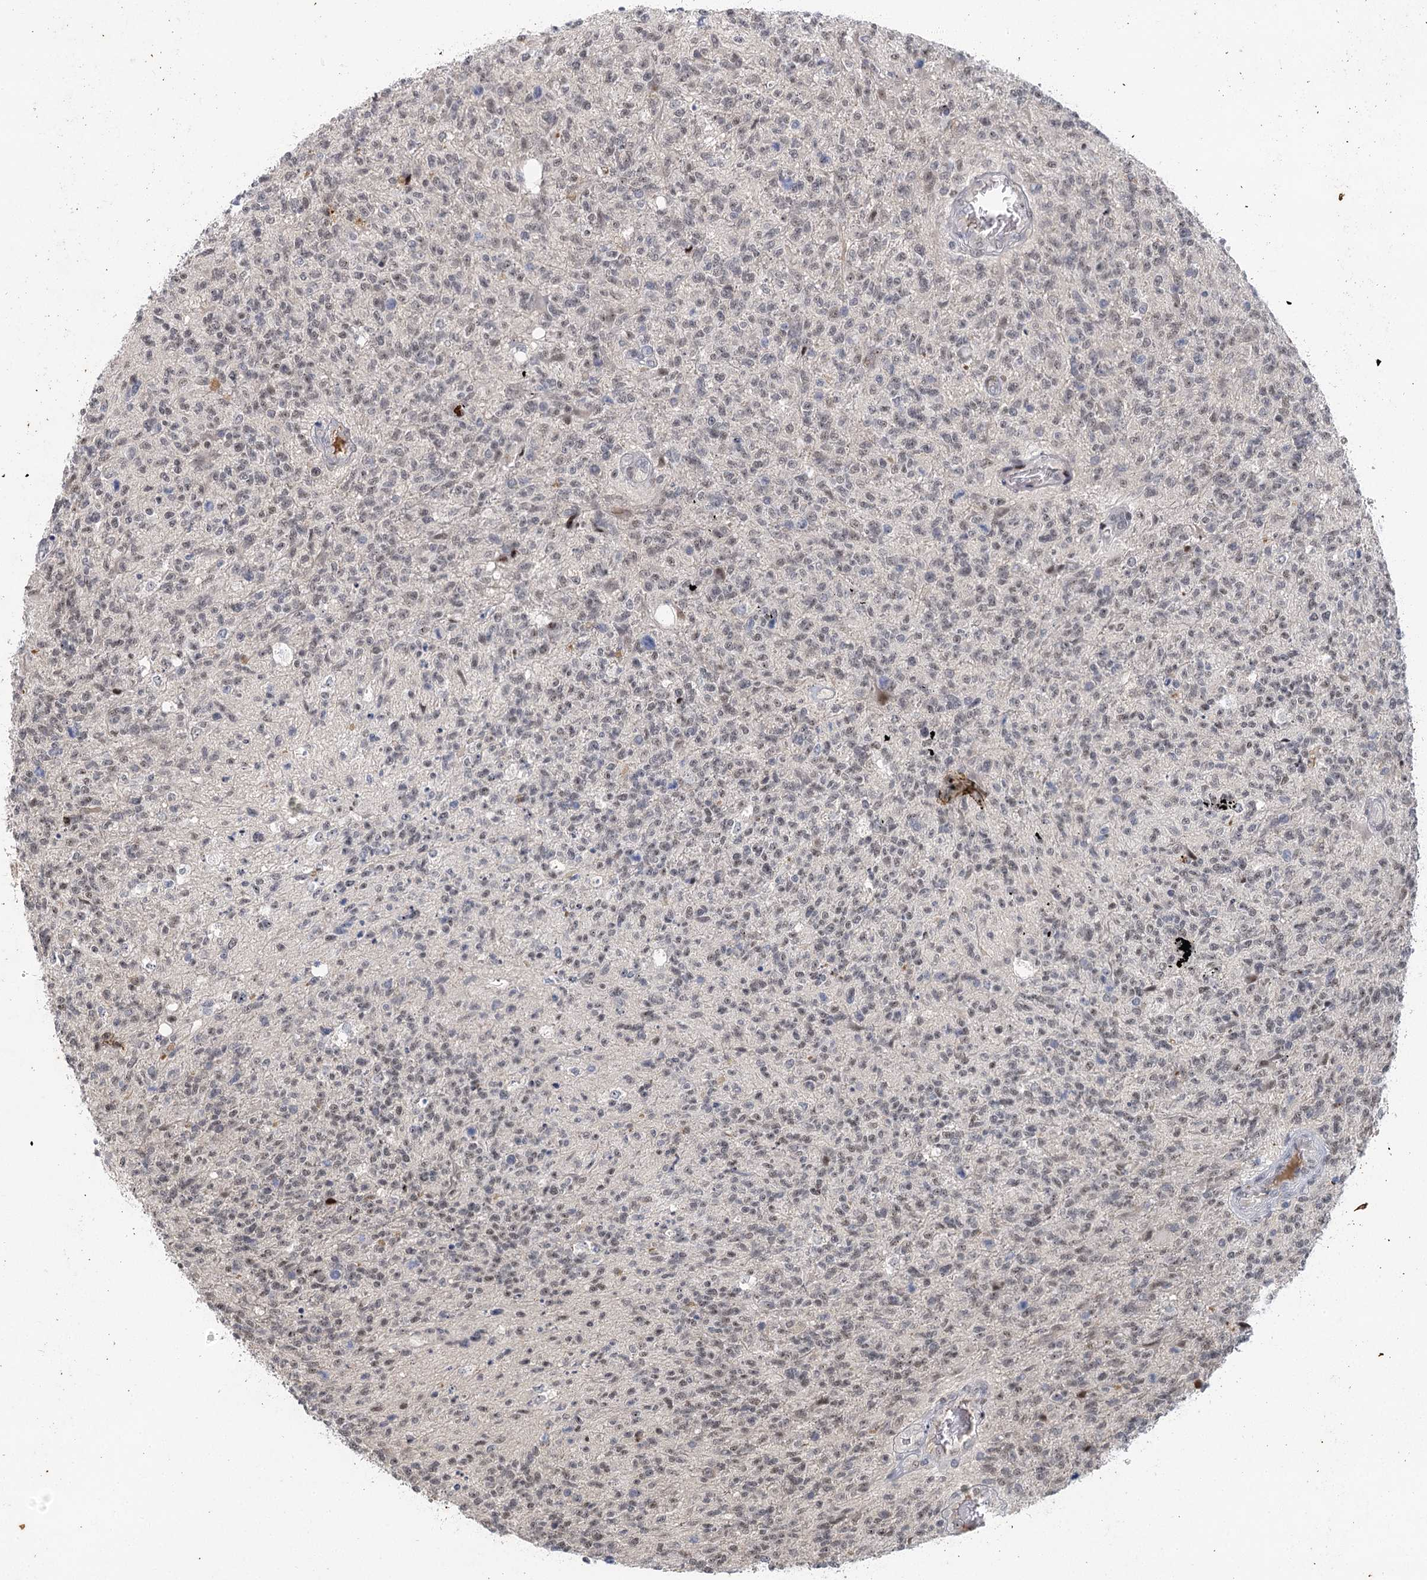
{"staining": {"intensity": "weak", "quantity": "<25%", "location": "nuclear"}, "tissue": "glioma", "cell_type": "Tumor cells", "image_type": "cancer", "snomed": [{"axis": "morphology", "description": "Glioma, malignant, High grade"}, {"axis": "topography", "description": "Brain"}], "caption": "This is an IHC histopathology image of malignant glioma (high-grade). There is no positivity in tumor cells.", "gene": "IL11RA", "patient": {"sex": "male", "age": 56}}